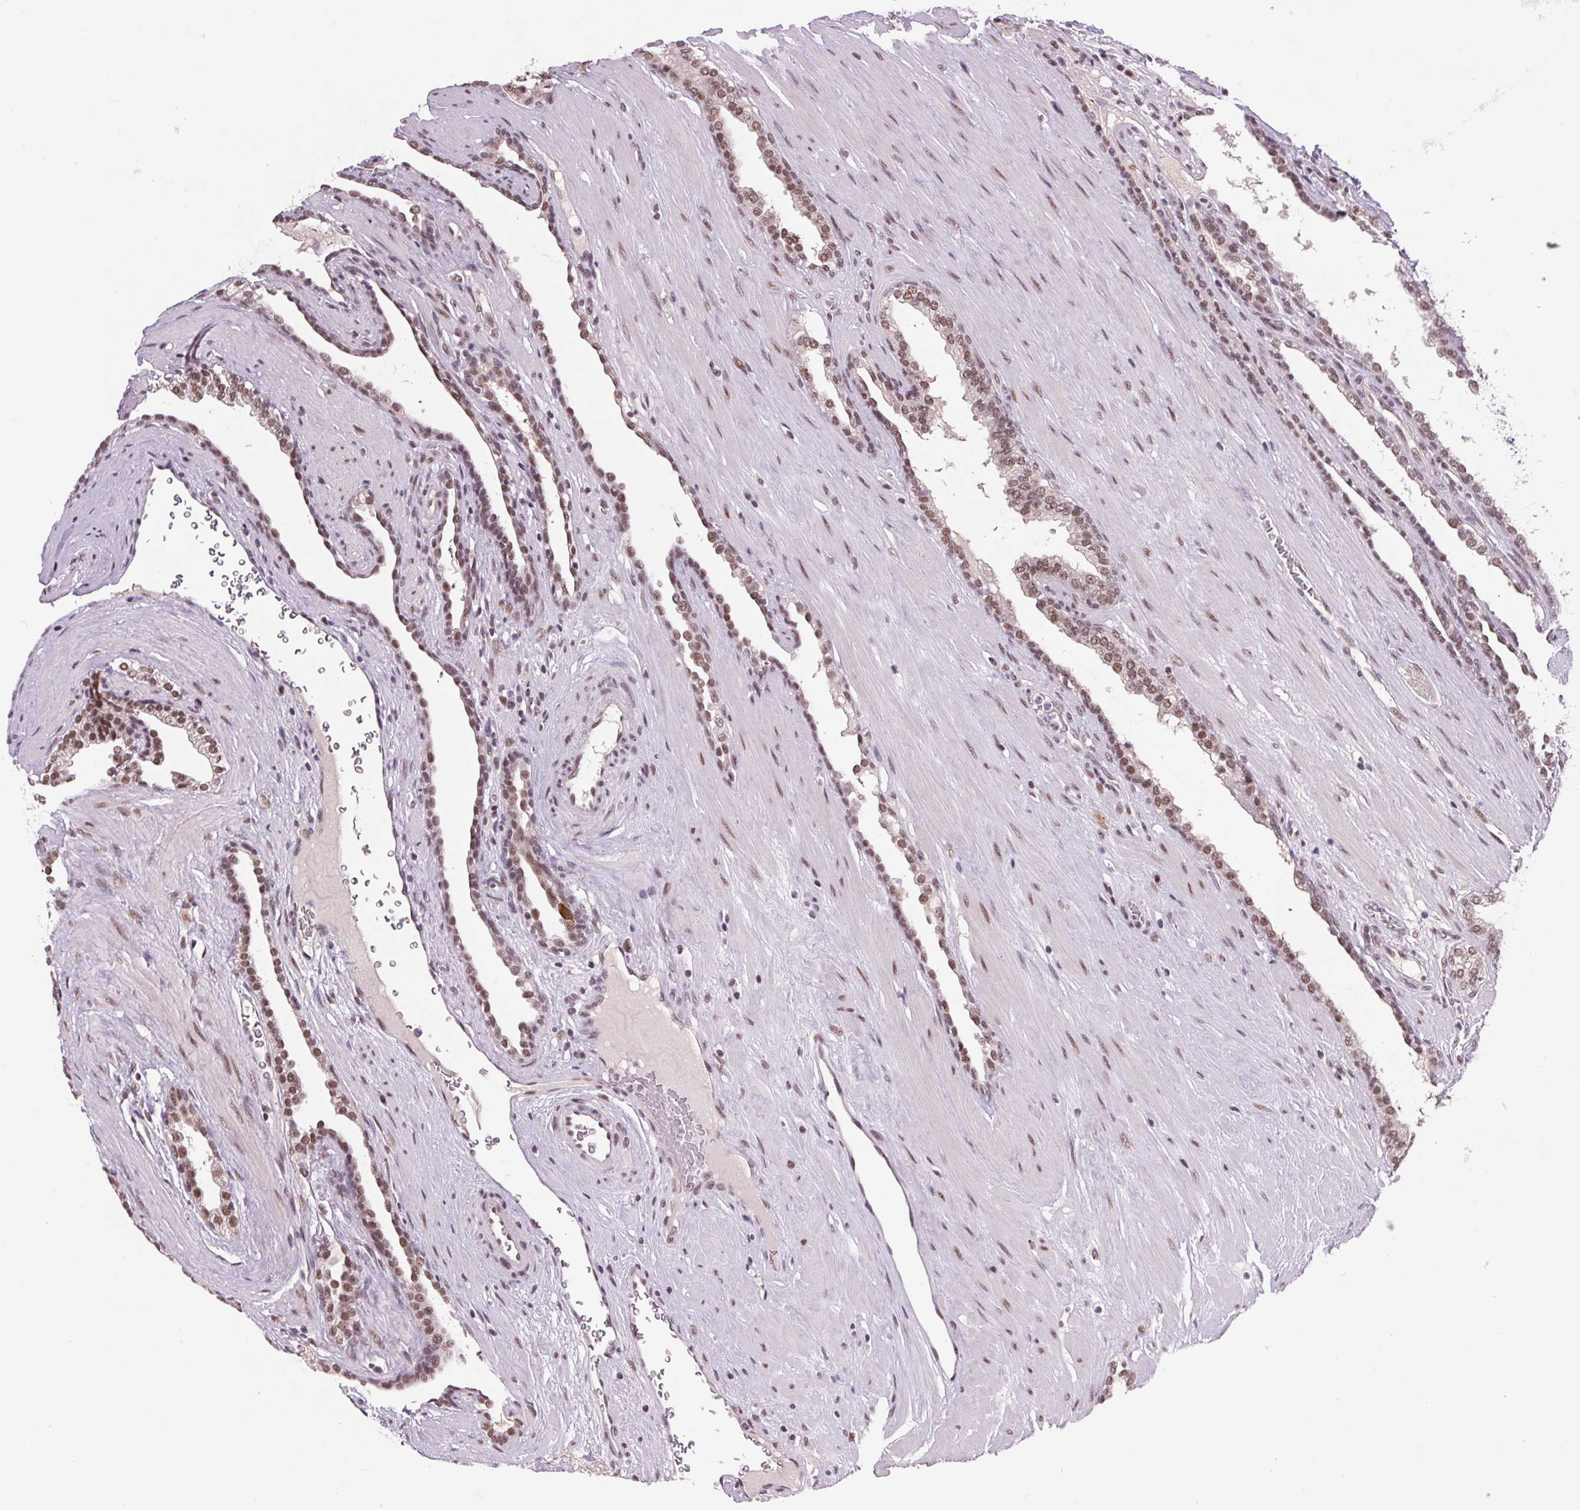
{"staining": {"intensity": "moderate", "quantity": ">75%", "location": "nuclear"}, "tissue": "prostate cancer", "cell_type": "Tumor cells", "image_type": "cancer", "snomed": [{"axis": "morphology", "description": "Adenocarcinoma, High grade"}, {"axis": "topography", "description": "Prostate"}], "caption": "Adenocarcinoma (high-grade) (prostate) stained with a protein marker demonstrates moderate staining in tumor cells.", "gene": "CD2BP2", "patient": {"sex": "male", "age": 58}}